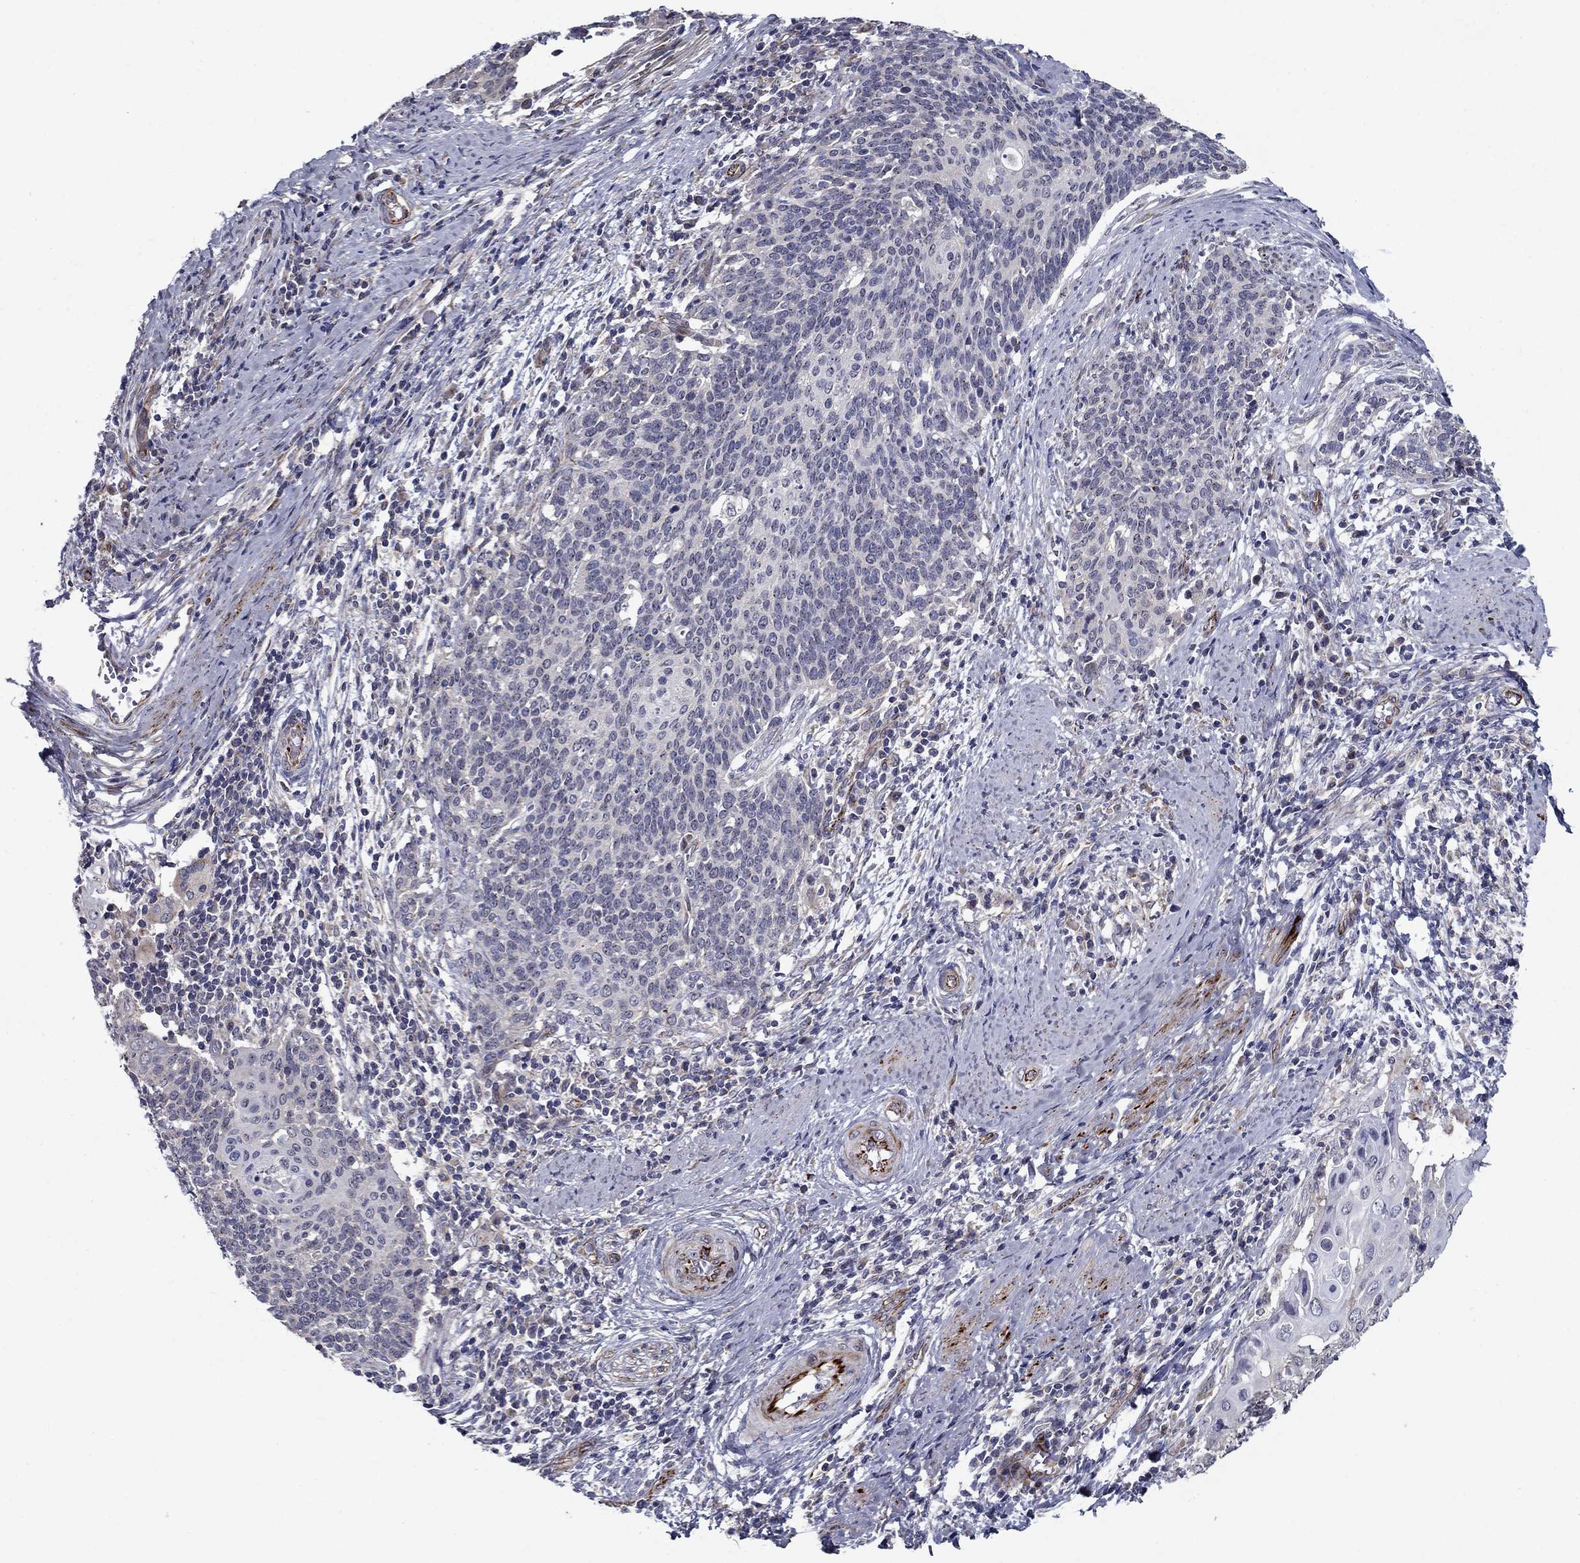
{"staining": {"intensity": "negative", "quantity": "none", "location": "none"}, "tissue": "cervical cancer", "cell_type": "Tumor cells", "image_type": "cancer", "snomed": [{"axis": "morphology", "description": "Squamous cell carcinoma, NOS"}, {"axis": "topography", "description": "Cervix"}], "caption": "Human cervical cancer (squamous cell carcinoma) stained for a protein using IHC demonstrates no staining in tumor cells.", "gene": "LACTB2", "patient": {"sex": "female", "age": 39}}